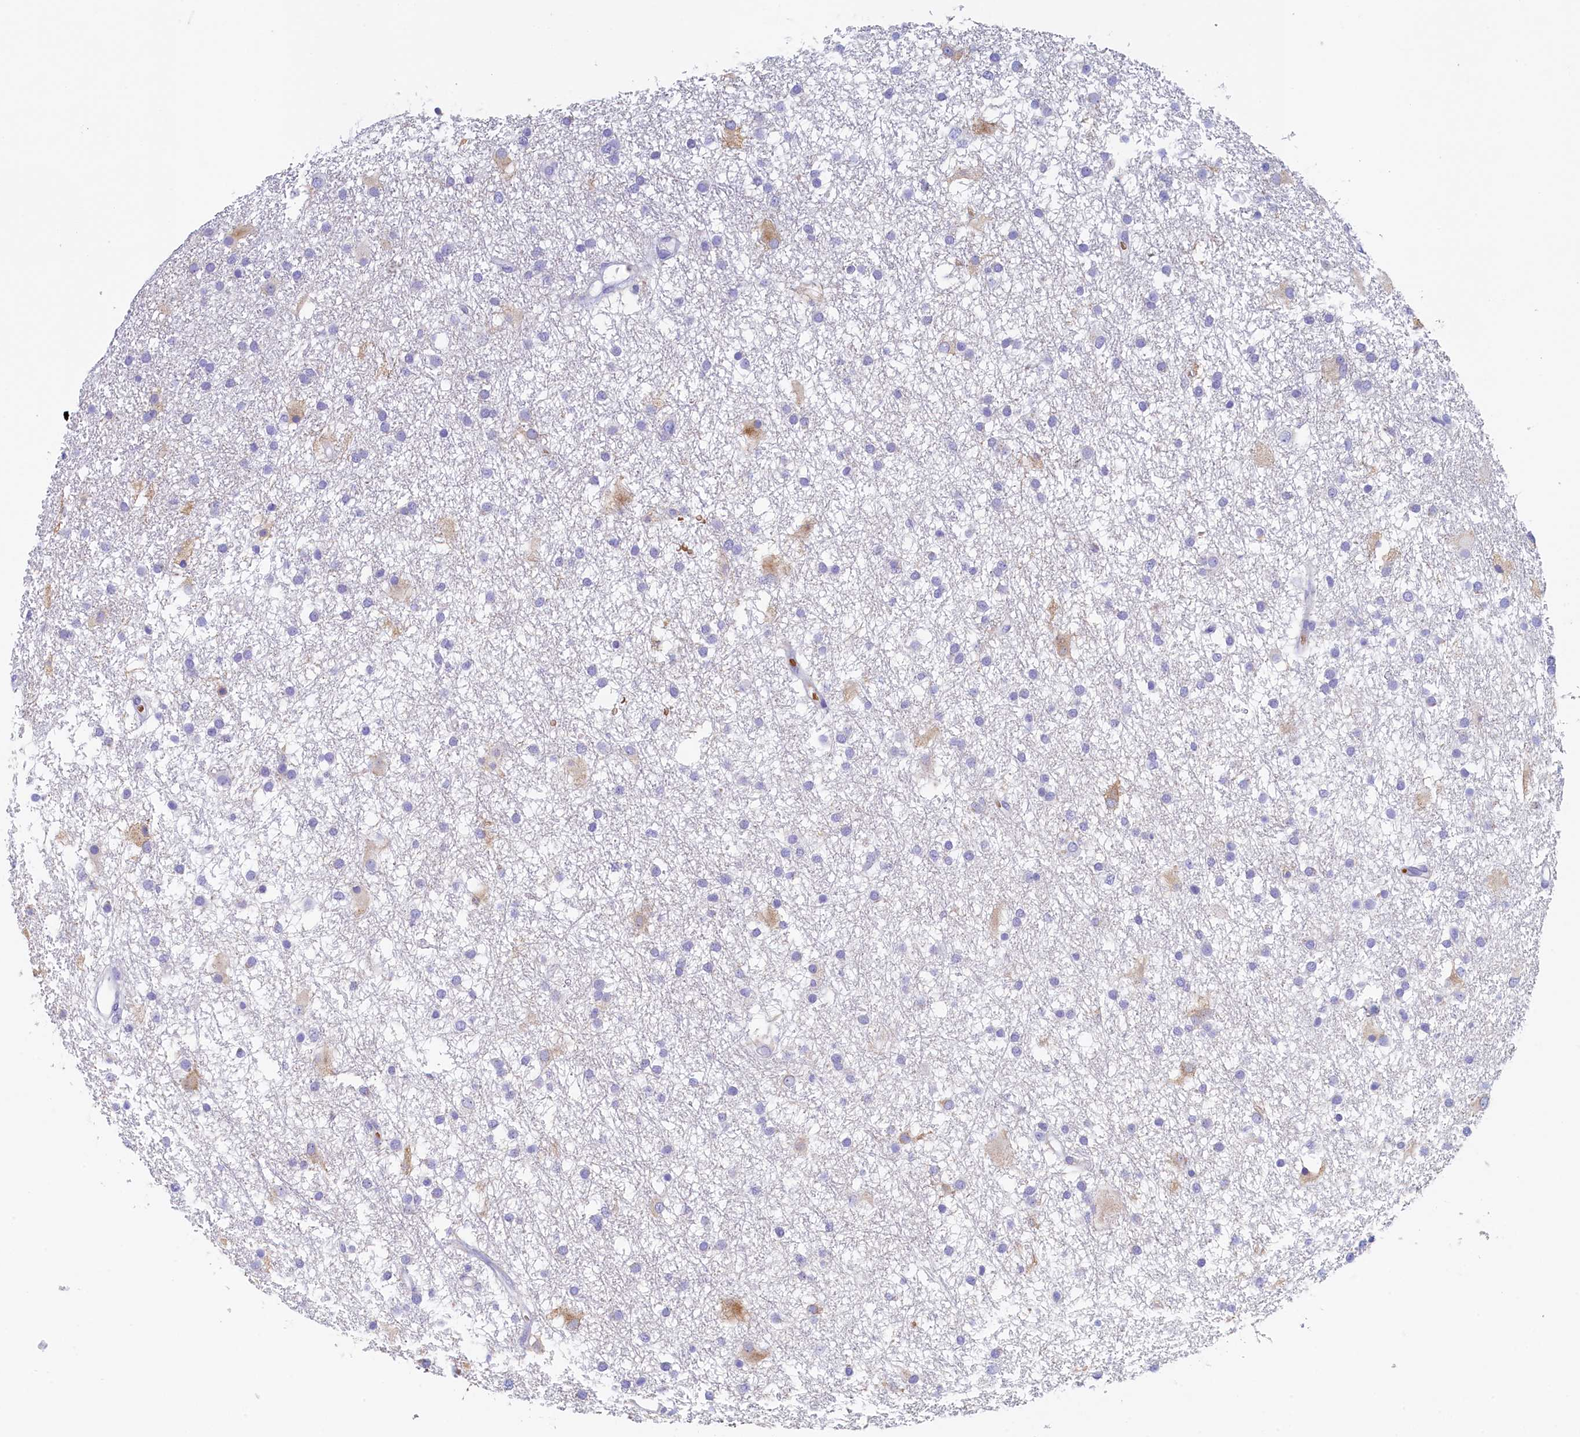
{"staining": {"intensity": "negative", "quantity": "none", "location": "none"}, "tissue": "glioma", "cell_type": "Tumor cells", "image_type": "cancer", "snomed": [{"axis": "morphology", "description": "Glioma, malignant, High grade"}, {"axis": "topography", "description": "Brain"}], "caption": "The micrograph displays no staining of tumor cells in malignant high-grade glioma.", "gene": "GUCA1C", "patient": {"sex": "male", "age": 77}}